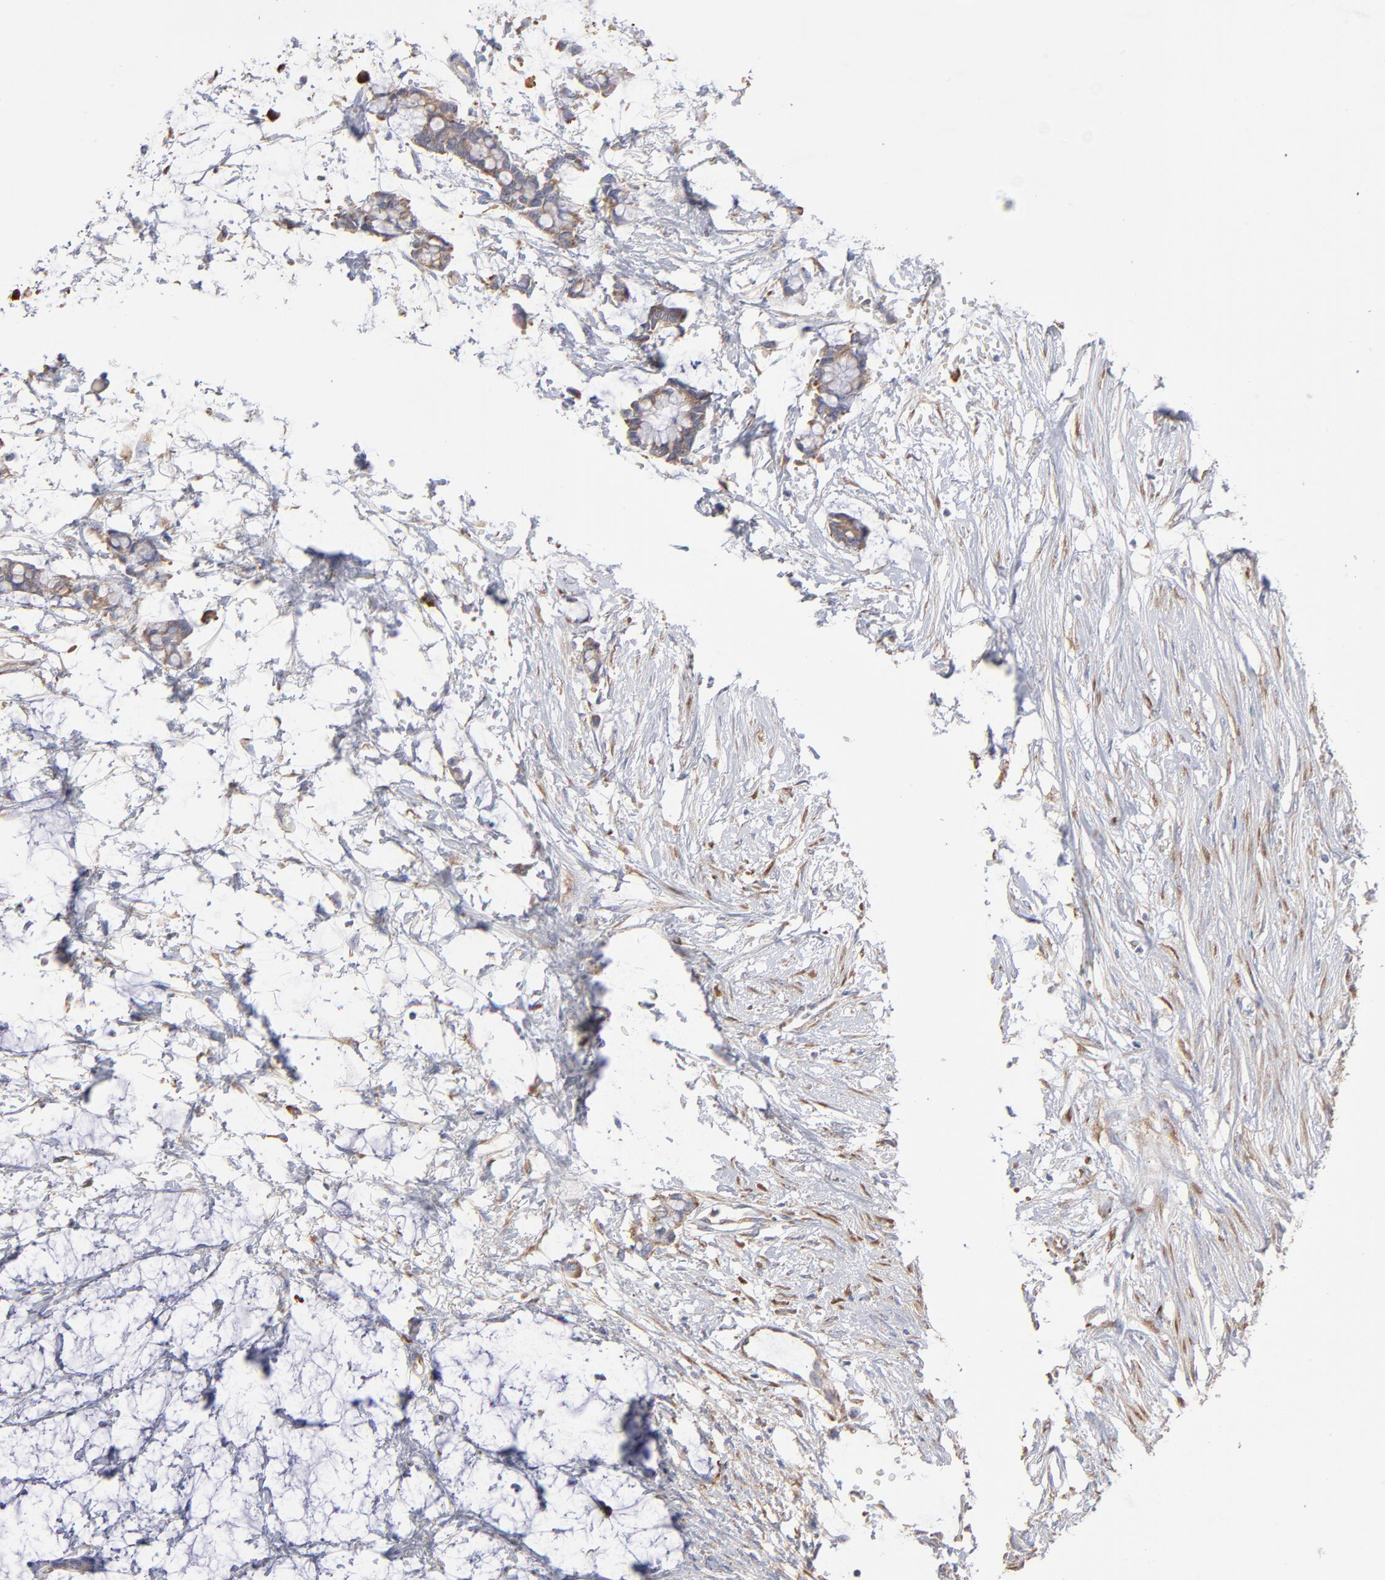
{"staining": {"intensity": "moderate", "quantity": ">75%", "location": "cytoplasmic/membranous"}, "tissue": "colorectal cancer", "cell_type": "Tumor cells", "image_type": "cancer", "snomed": [{"axis": "morphology", "description": "Normal tissue, NOS"}, {"axis": "morphology", "description": "Adenocarcinoma, NOS"}, {"axis": "topography", "description": "Colon"}, {"axis": "topography", "description": "Peripheral nerve tissue"}], "caption": "Immunohistochemical staining of colorectal cancer (adenocarcinoma) displays medium levels of moderate cytoplasmic/membranous staining in about >75% of tumor cells.", "gene": "RPL3", "patient": {"sex": "male", "age": 14}}